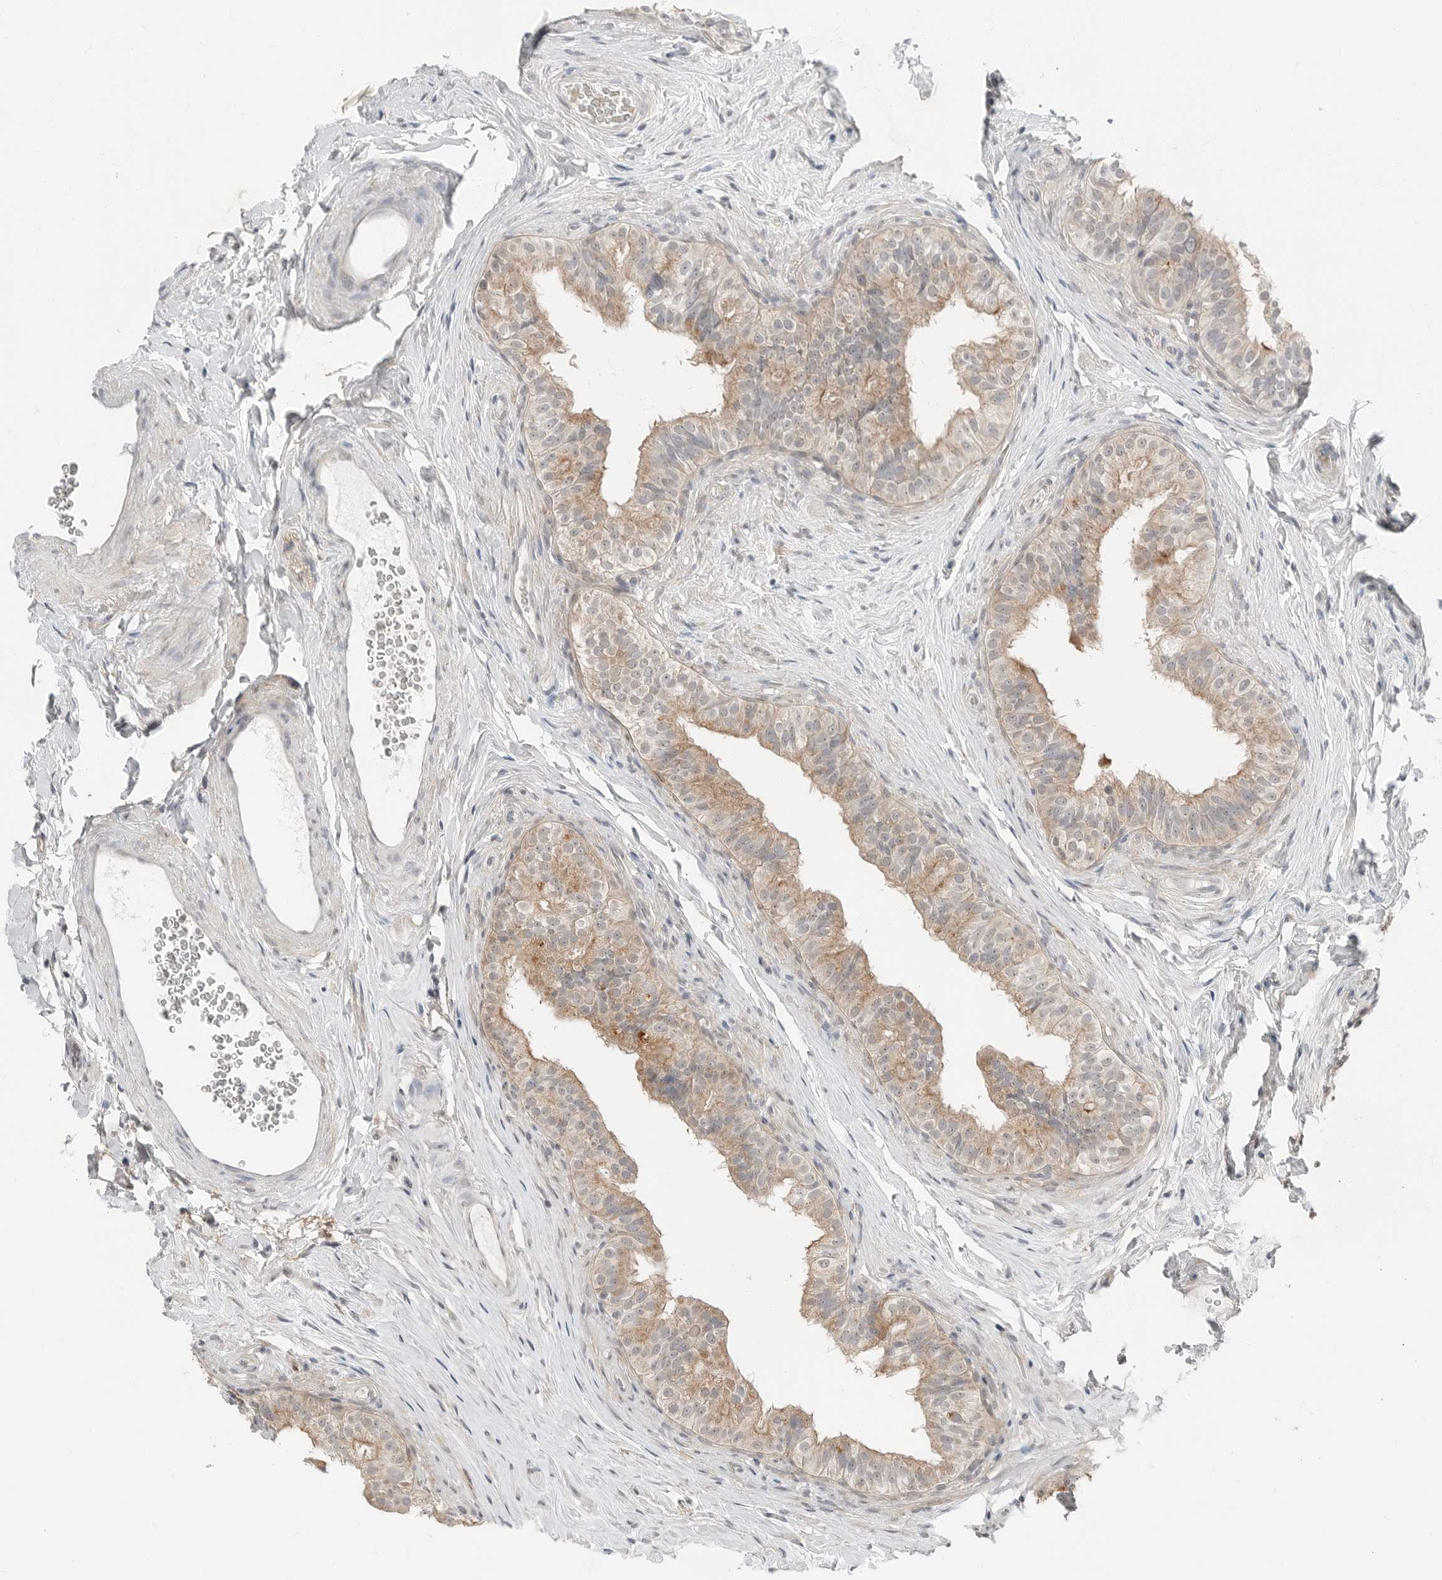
{"staining": {"intensity": "moderate", "quantity": "<25%", "location": "cytoplasmic/membranous"}, "tissue": "epididymis", "cell_type": "Glandular cells", "image_type": "normal", "snomed": [{"axis": "morphology", "description": "Normal tissue, NOS"}, {"axis": "topography", "description": "Epididymis"}], "caption": "An image showing moderate cytoplasmic/membranous expression in about <25% of glandular cells in normal epididymis, as visualized by brown immunohistochemical staining.", "gene": "FCRLB", "patient": {"sex": "male", "age": 49}}